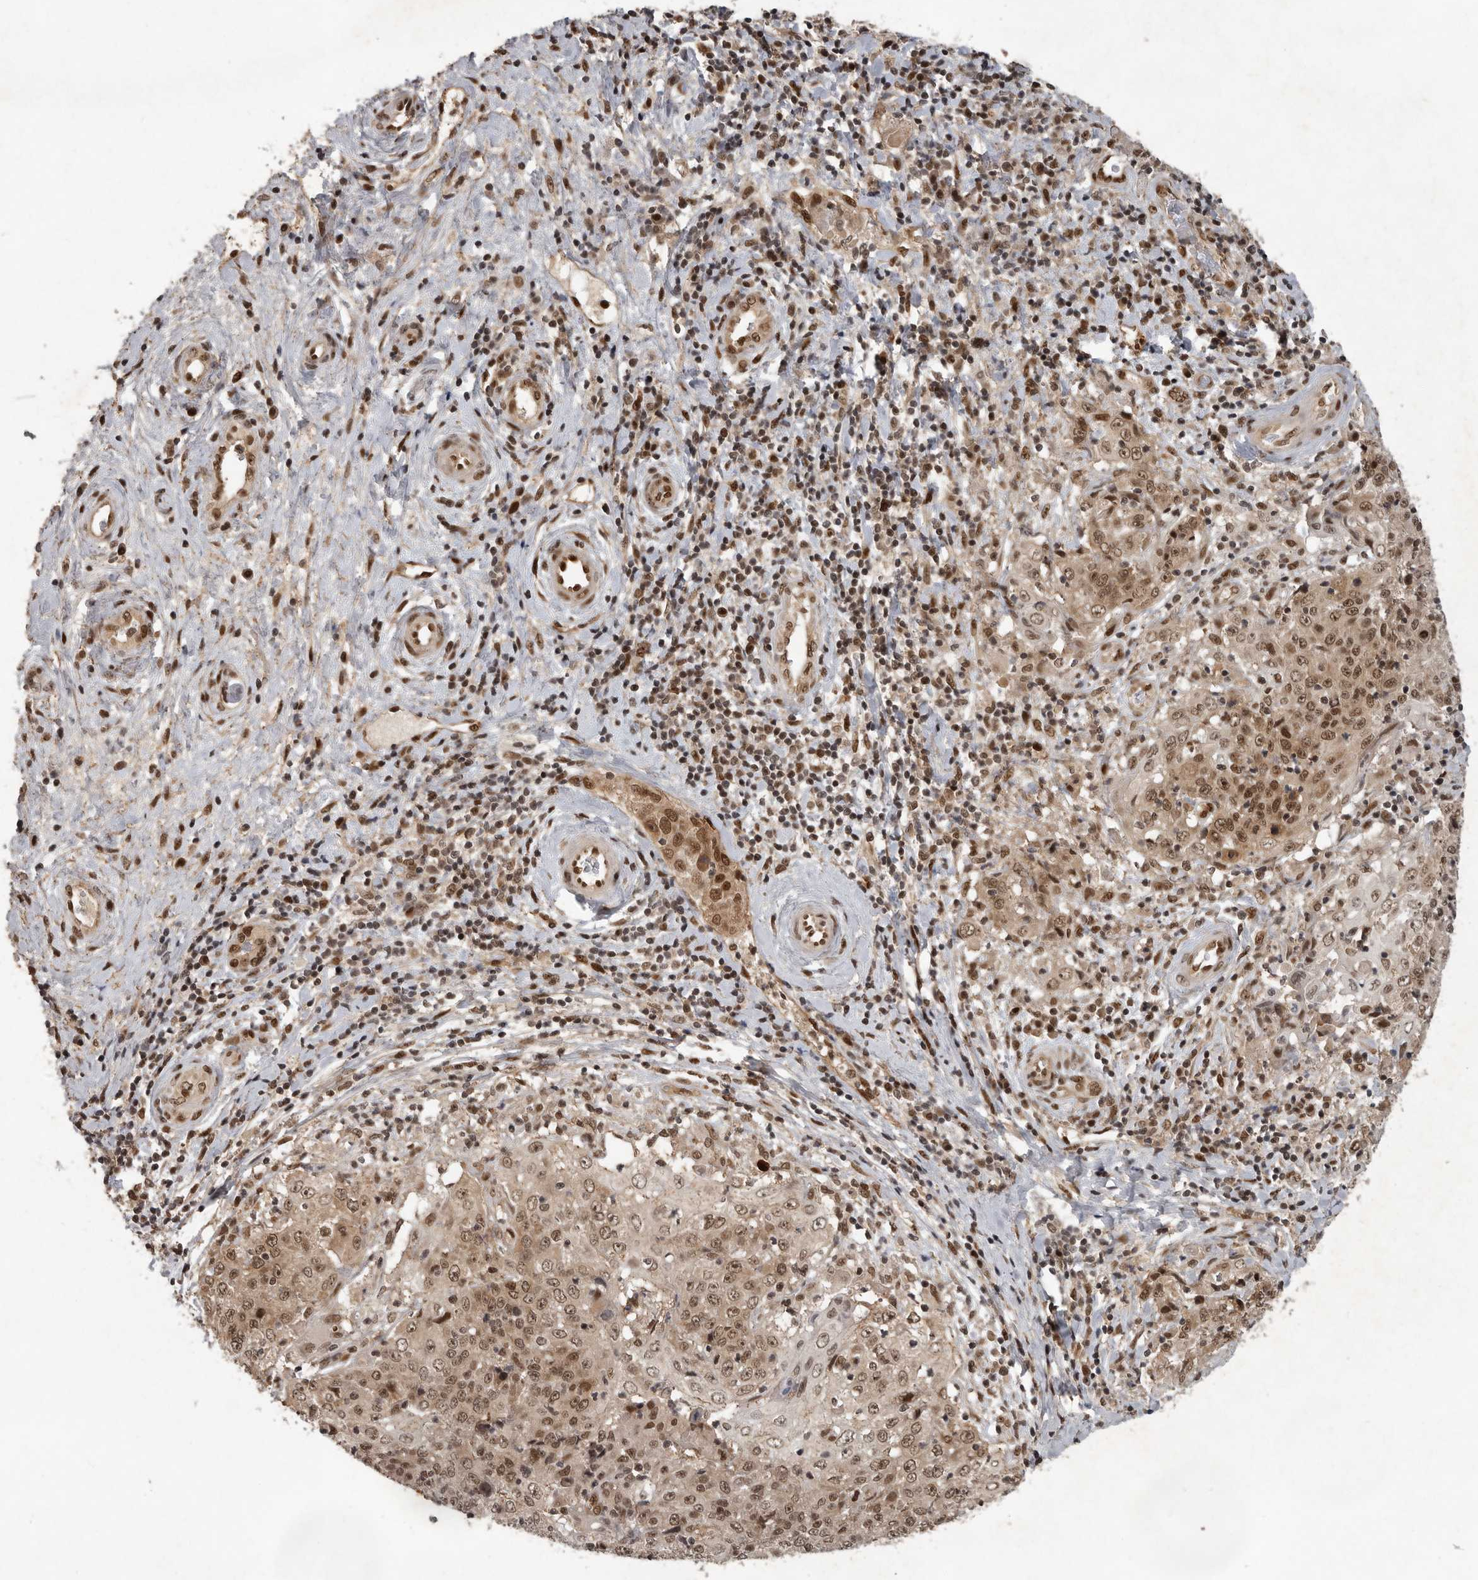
{"staining": {"intensity": "moderate", "quantity": ">75%", "location": "nuclear"}, "tissue": "cervical cancer", "cell_type": "Tumor cells", "image_type": "cancer", "snomed": [{"axis": "morphology", "description": "Squamous cell carcinoma, NOS"}, {"axis": "topography", "description": "Cervix"}], "caption": "Immunohistochemistry (IHC) histopathology image of neoplastic tissue: cervical cancer (squamous cell carcinoma) stained using immunohistochemistry exhibits medium levels of moderate protein expression localized specifically in the nuclear of tumor cells, appearing as a nuclear brown color.", "gene": "CDC27", "patient": {"sex": "female", "age": 48}}